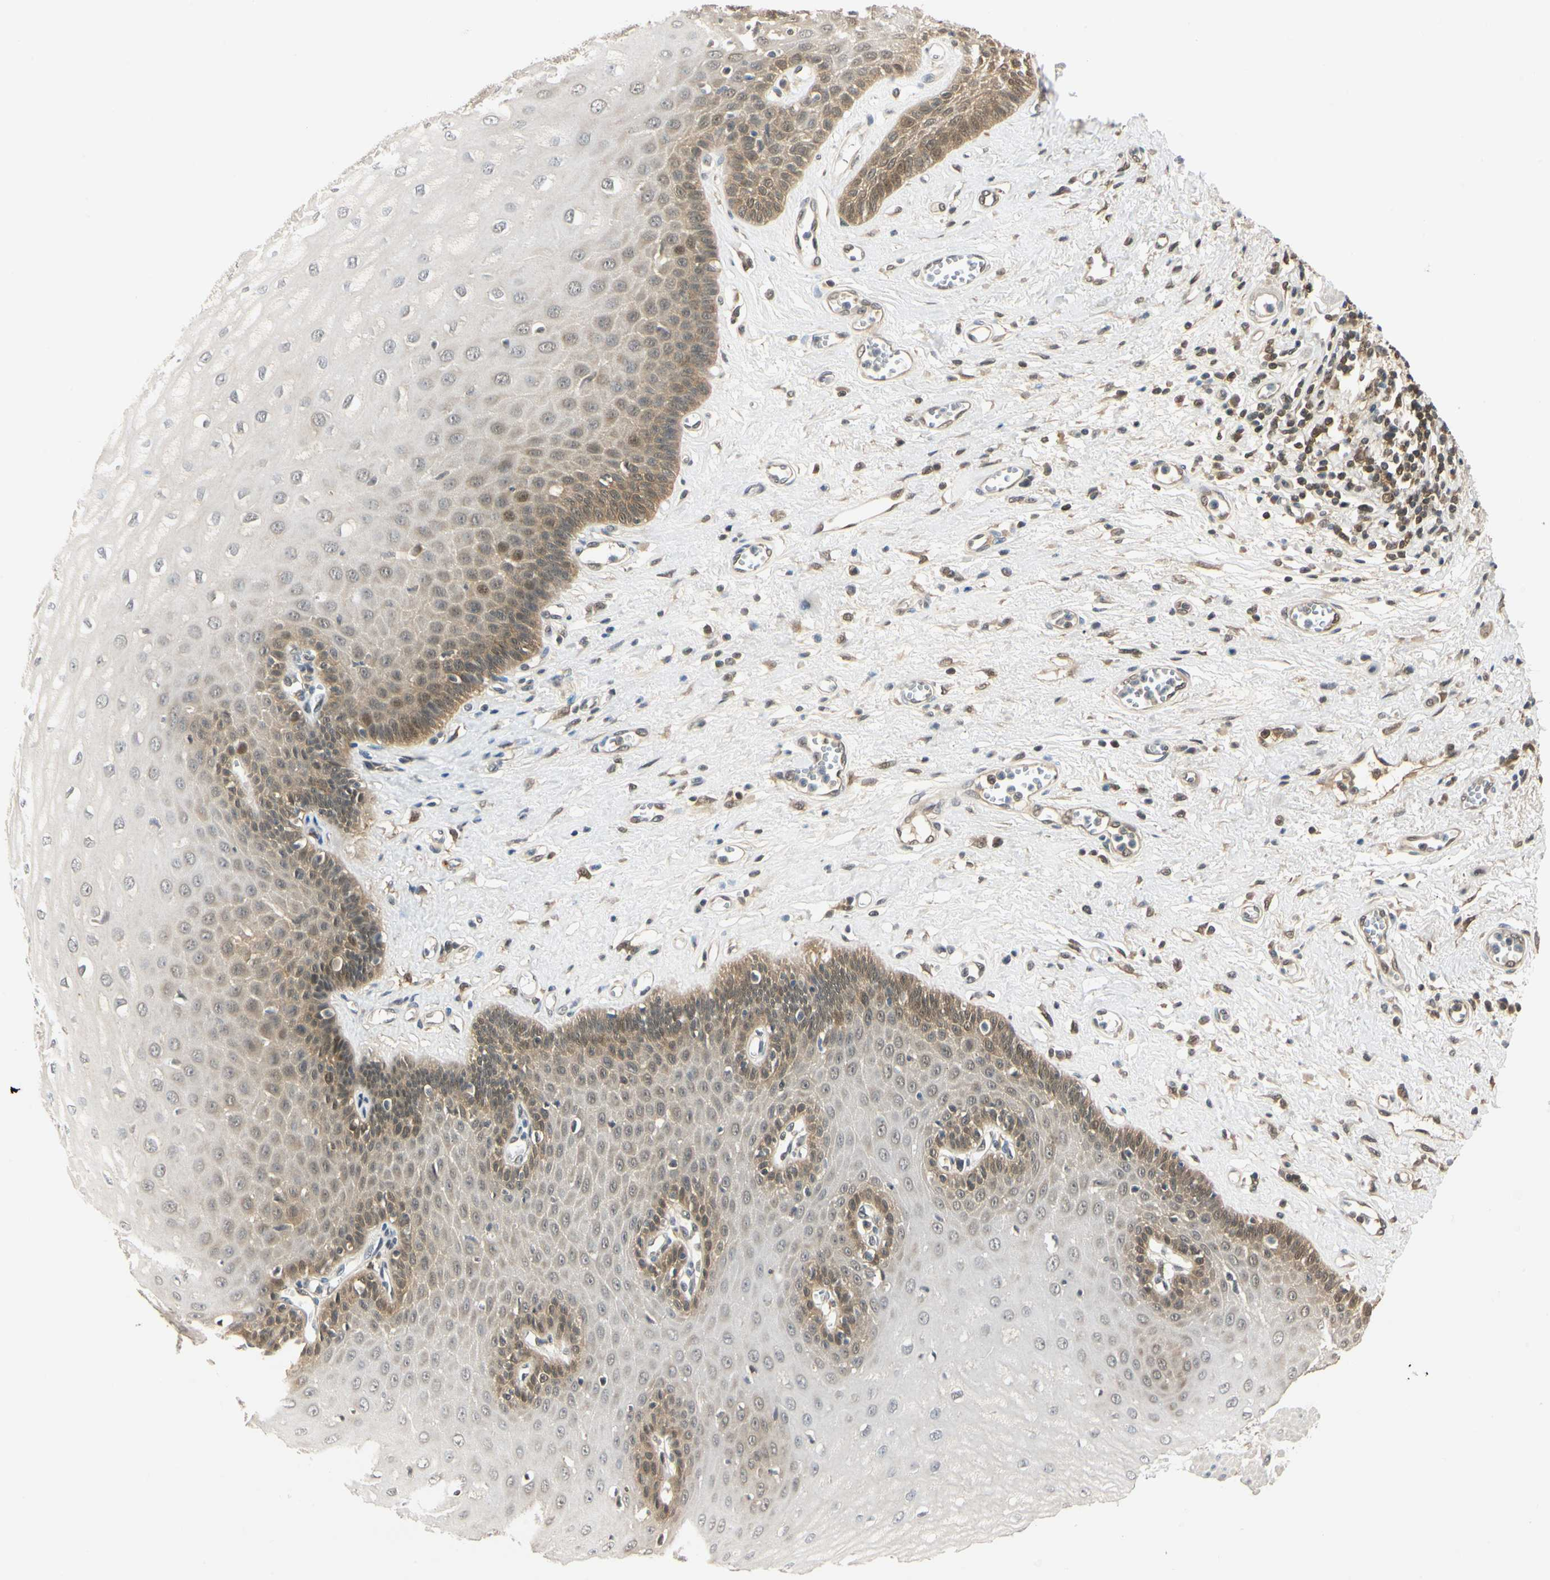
{"staining": {"intensity": "moderate", "quantity": "<25%", "location": "cytoplasmic/membranous,nuclear"}, "tissue": "esophagus", "cell_type": "Squamous epithelial cells", "image_type": "normal", "snomed": [{"axis": "morphology", "description": "Normal tissue, NOS"}, {"axis": "morphology", "description": "Squamous cell carcinoma, NOS"}, {"axis": "topography", "description": "Esophagus"}], "caption": "IHC of unremarkable human esophagus reveals low levels of moderate cytoplasmic/membranous,nuclear expression in approximately <25% of squamous epithelial cells. Nuclei are stained in blue.", "gene": "UBE2Z", "patient": {"sex": "male", "age": 65}}